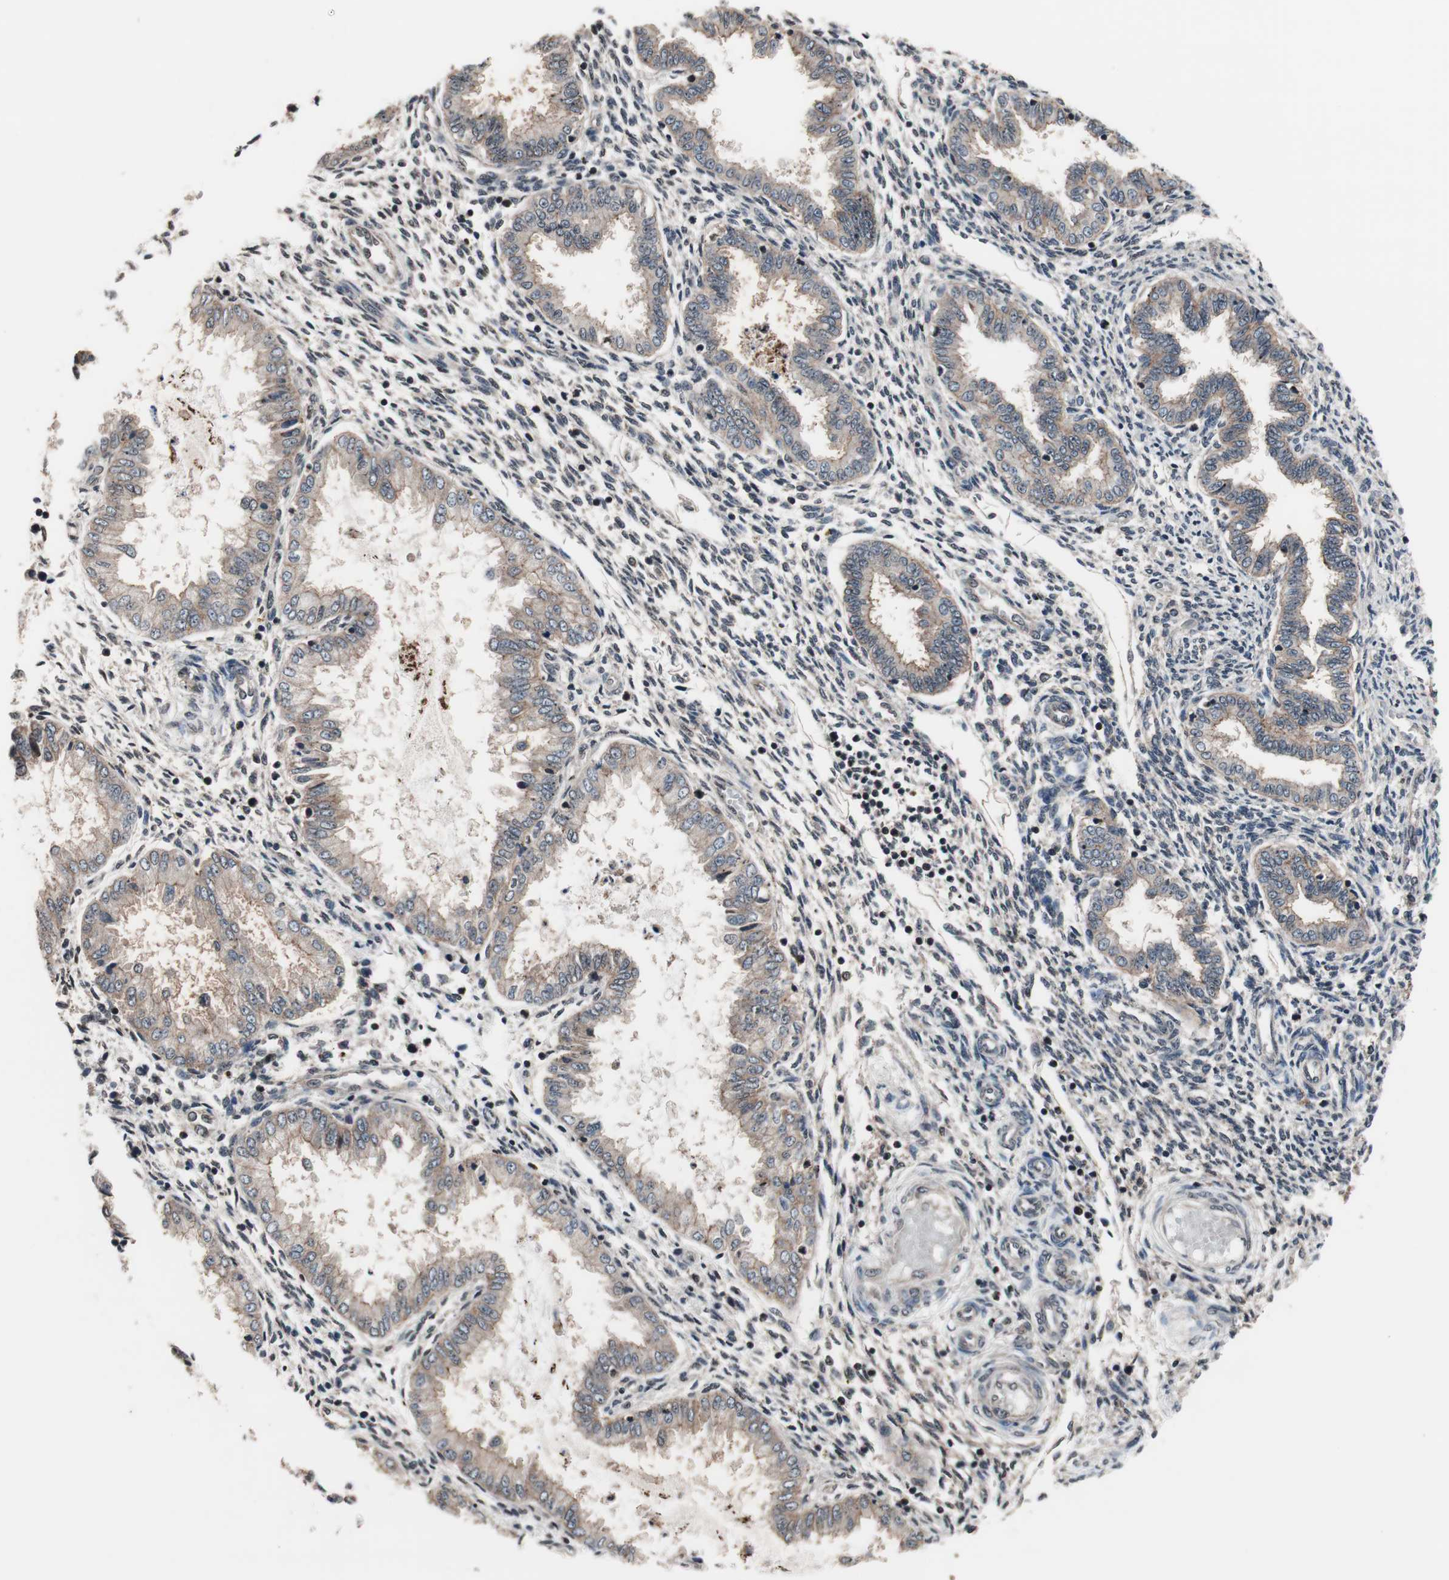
{"staining": {"intensity": "weak", "quantity": ">75%", "location": "nuclear"}, "tissue": "endometrium", "cell_type": "Cells in endometrial stroma", "image_type": "normal", "snomed": [{"axis": "morphology", "description": "Normal tissue, NOS"}, {"axis": "topography", "description": "Endometrium"}], "caption": "A high-resolution micrograph shows immunohistochemistry (IHC) staining of normal endometrium, which displays weak nuclear expression in about >75% of cells in endometrial stroma. Ihc stains the protein of interest in brown and the nuclei are stained blue.", "gene": "RFC1", "patient": {"sex": "female", "age": 33}}